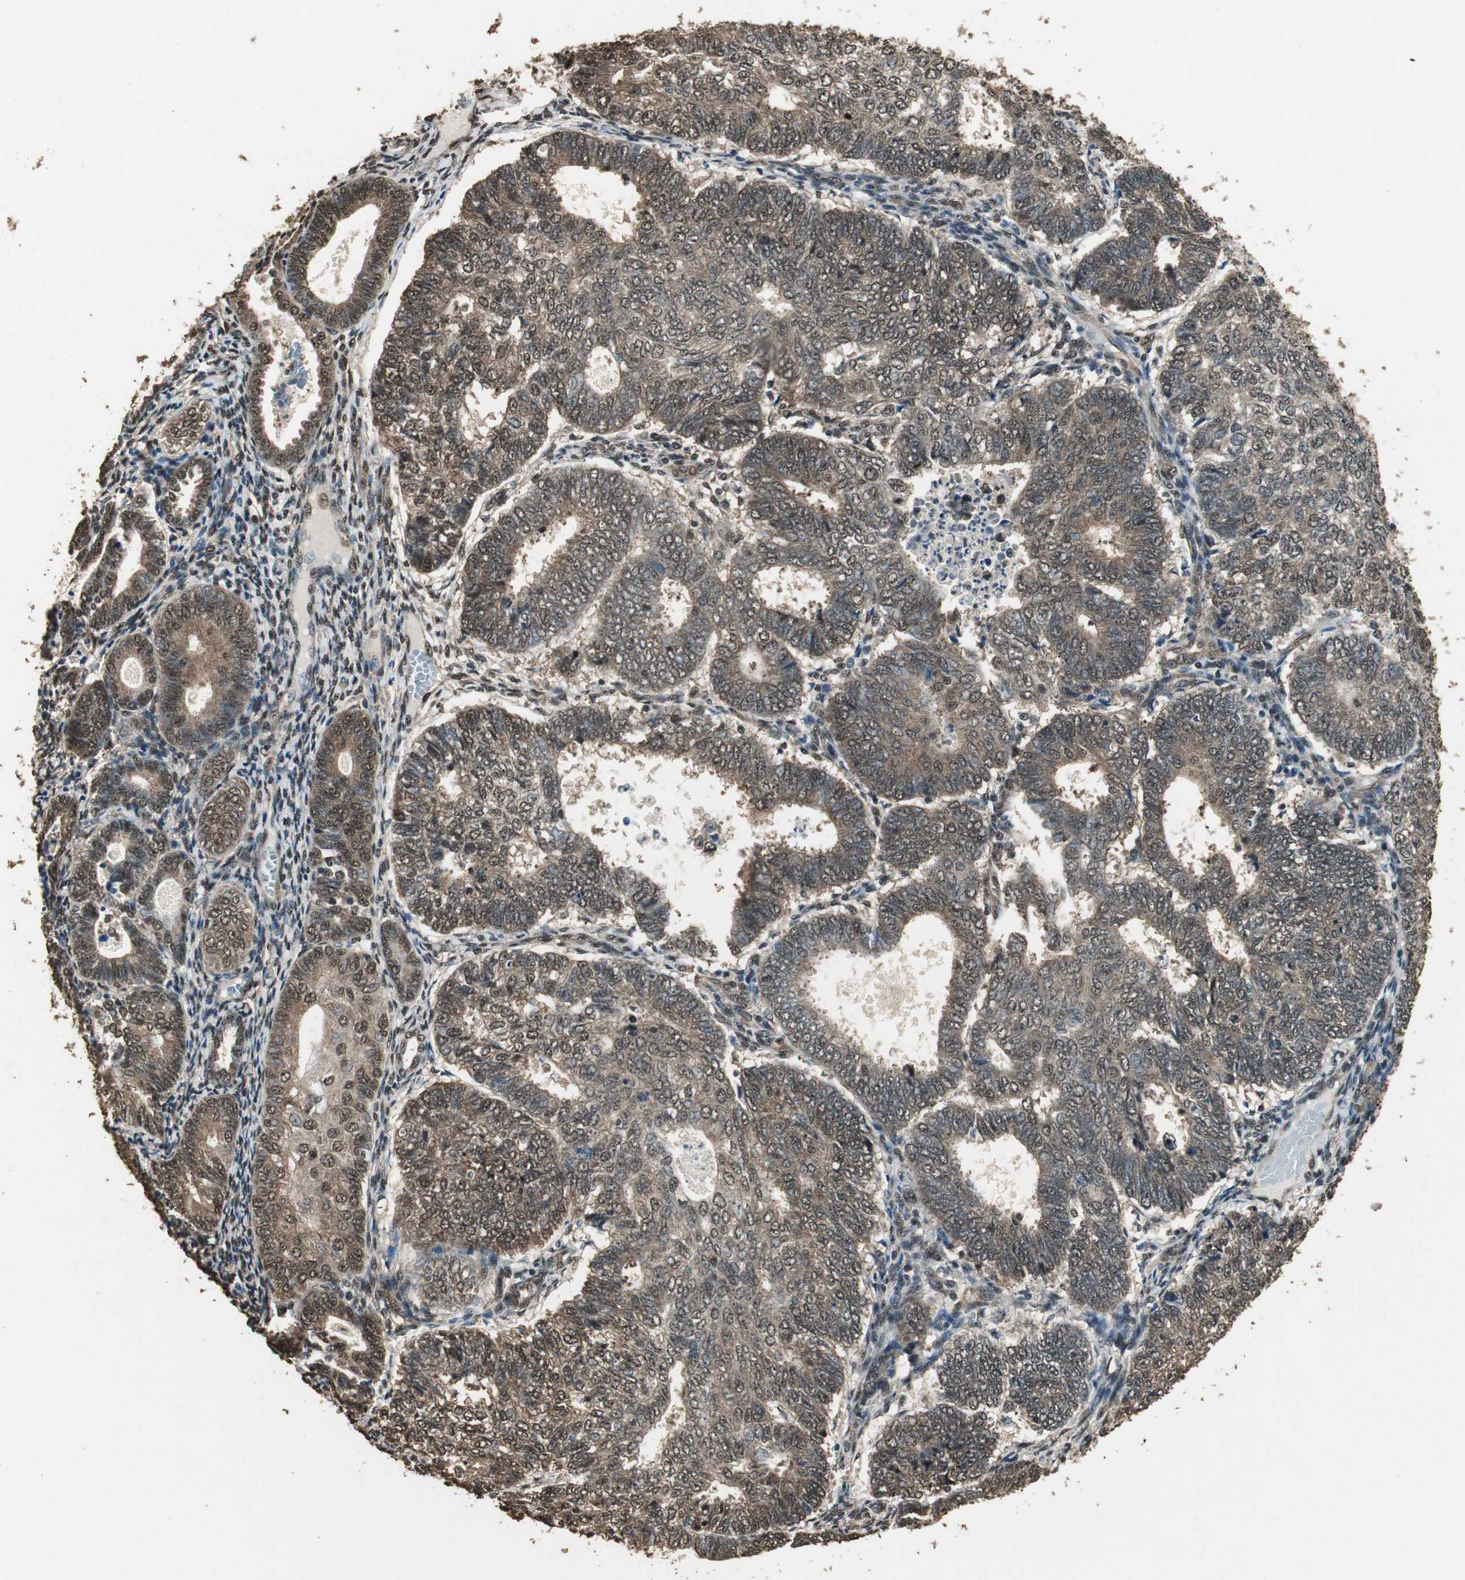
{"staining": {"intensity": "moderate", "quantity": ">75%", "location": "cytoplasmic/membranous,nuclear"}, "tissue": "endometrial cancer", "cell_type": "Tumor cells", "image_type": "cancer", "snomed": [{"axis": "morphology", "description": "Adenocarcinoma, NOS"}, {"axis": "topography", "description": "Uterus"}], "caption": "Immunohistochemical staining of human endometrial adenocarcinoma demonstrates medium levels of moderate cytoplasmic/membranous and nuclear expression in approximately >75% of tumor cells. (DAB (3,3'-diaminobenzidine) IHC with brightfield microscopy, high magnification).", "gene": "PPP1R13B", "patient": {"sex": "female", "age": 60}}